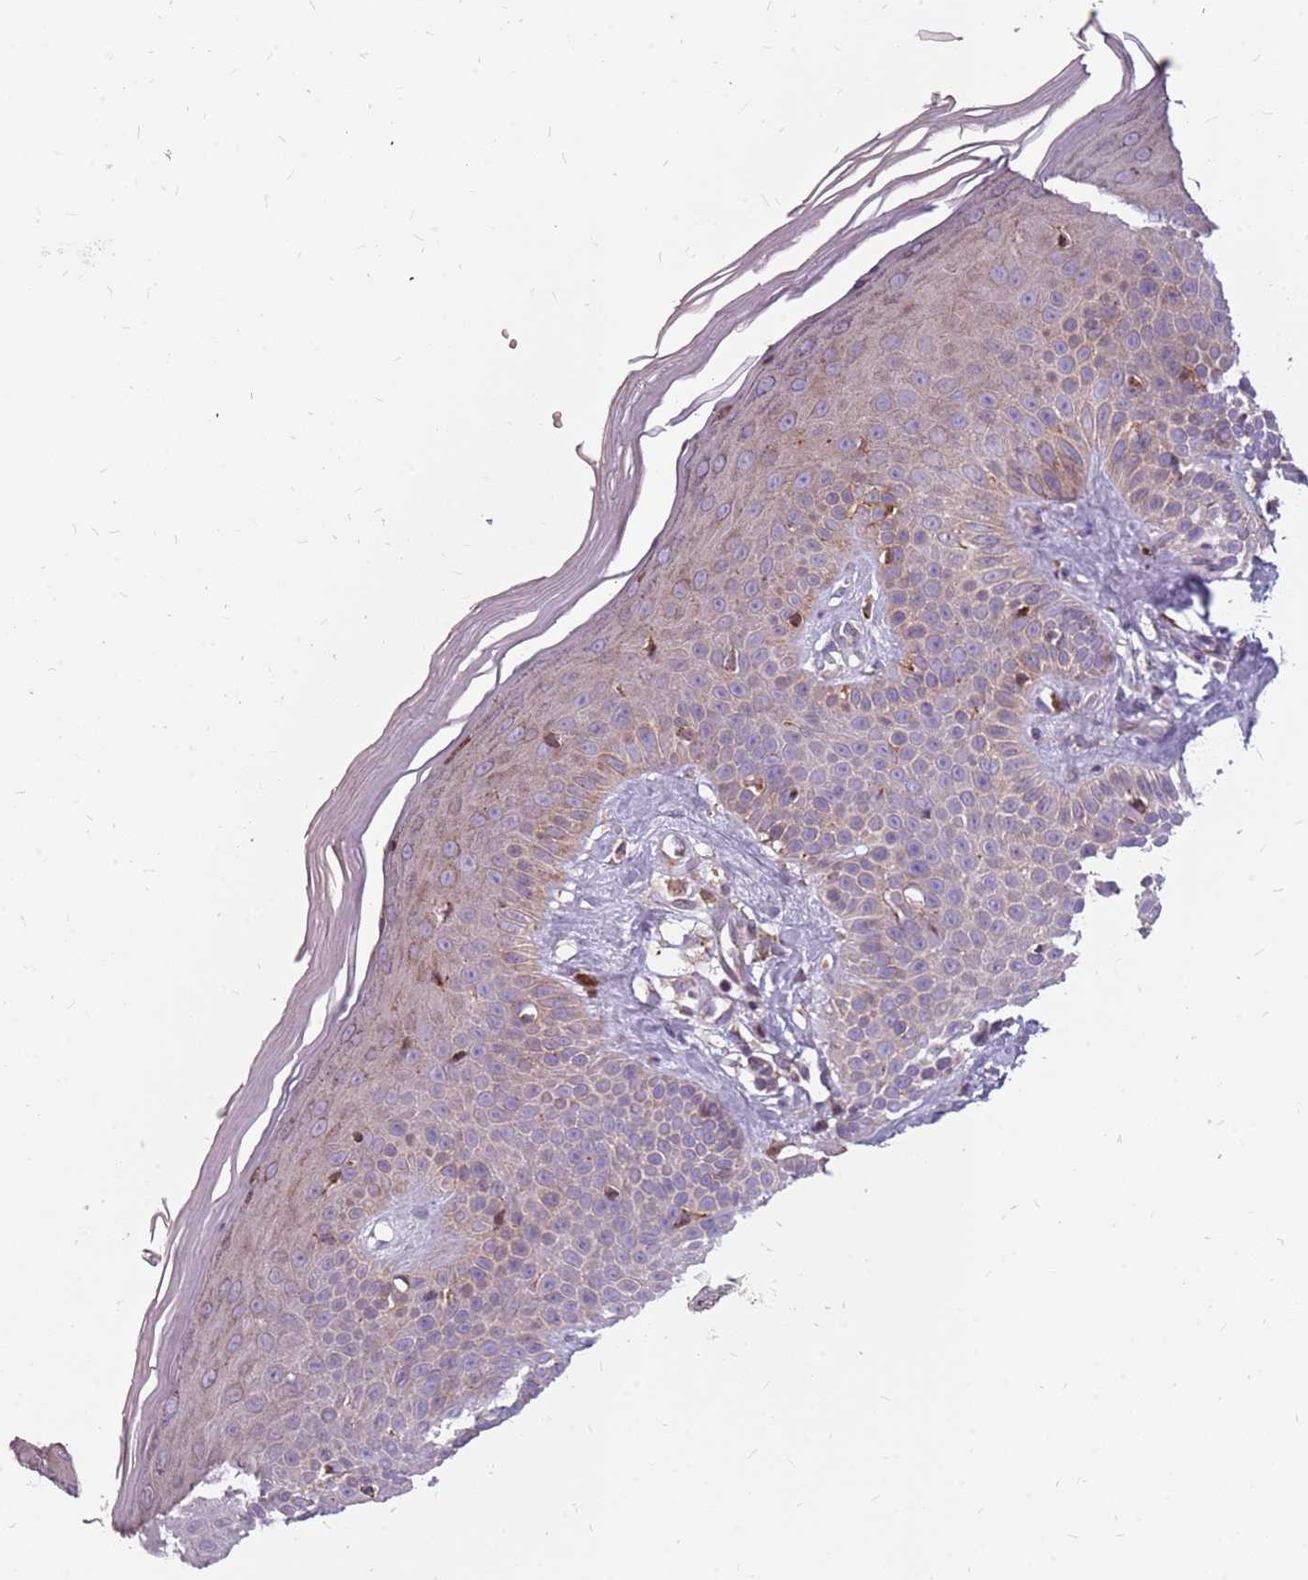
{"staining": {"intensity": "negative", "quantity": "none", "location": "none"}, "tissue": "skin", "cell_type": "Fibroblasts", "image_type": "normal", "snomed": [{"axis": "morphology", "description": "Normal tissue, NOS"}, {"axis": "topography", "description": "Skin"}], "caption": "Protein analysis of unremarkable skin displays no significant positivity in fibroblasts.", "gene": "NME4", "patient": {"sex": "female", "age": 58}}